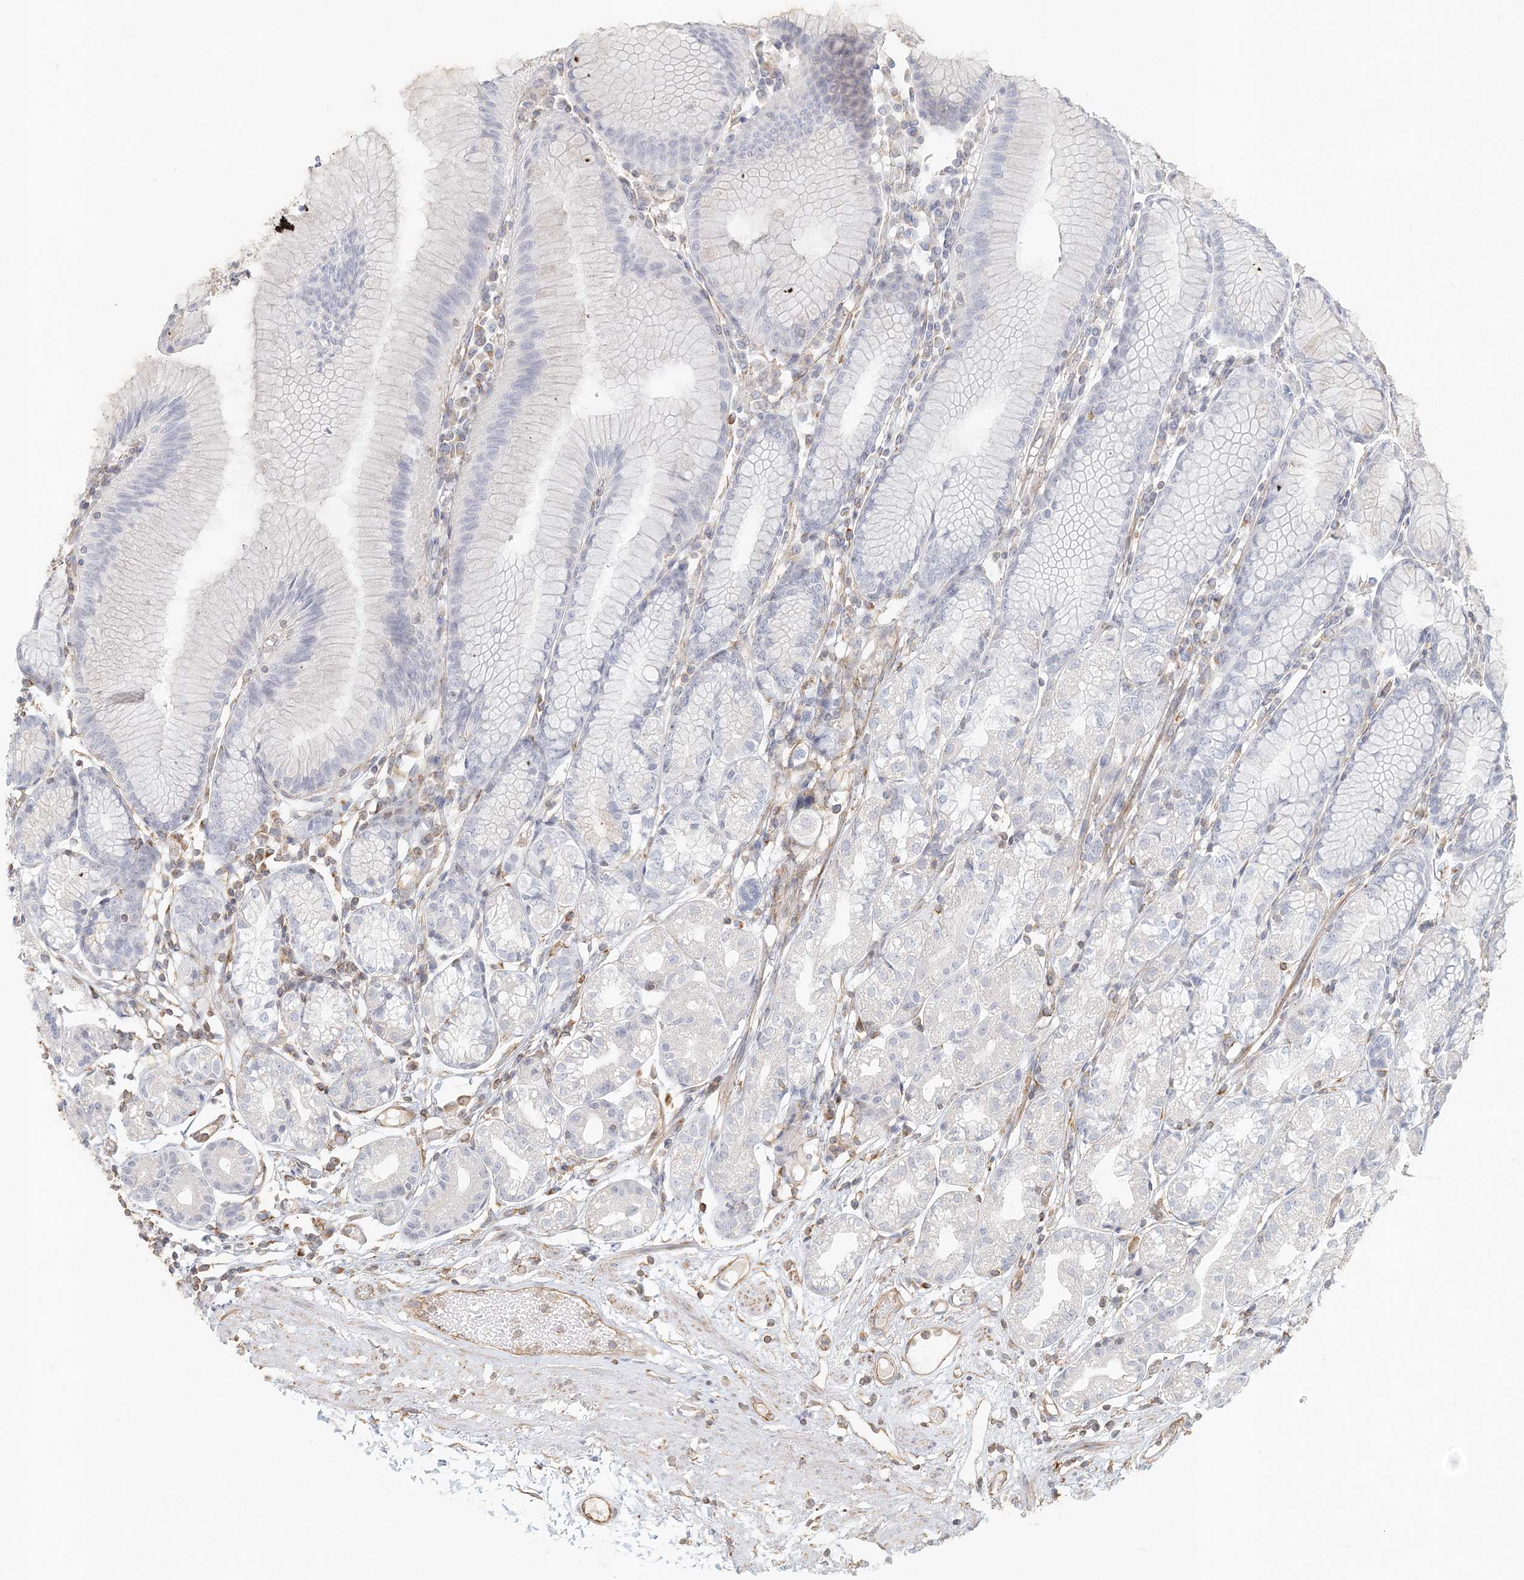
{"staining": {"intensity": "negative", "quantity": "none", "location": "none"}, "tissue": "stomach", "cell_type": "Glandular cells", "image_type": "normal", "snomed": [{"axis": "morphology", "description": "Normal tissue, NOS"}, {"axis": "topography", "description": "Stomach"}], "caption": "Image shows no protein positivity in glandular cells of normal stomach.", "gene": "DMRTB1", "patient": {"sex": "female", "age": 57}}